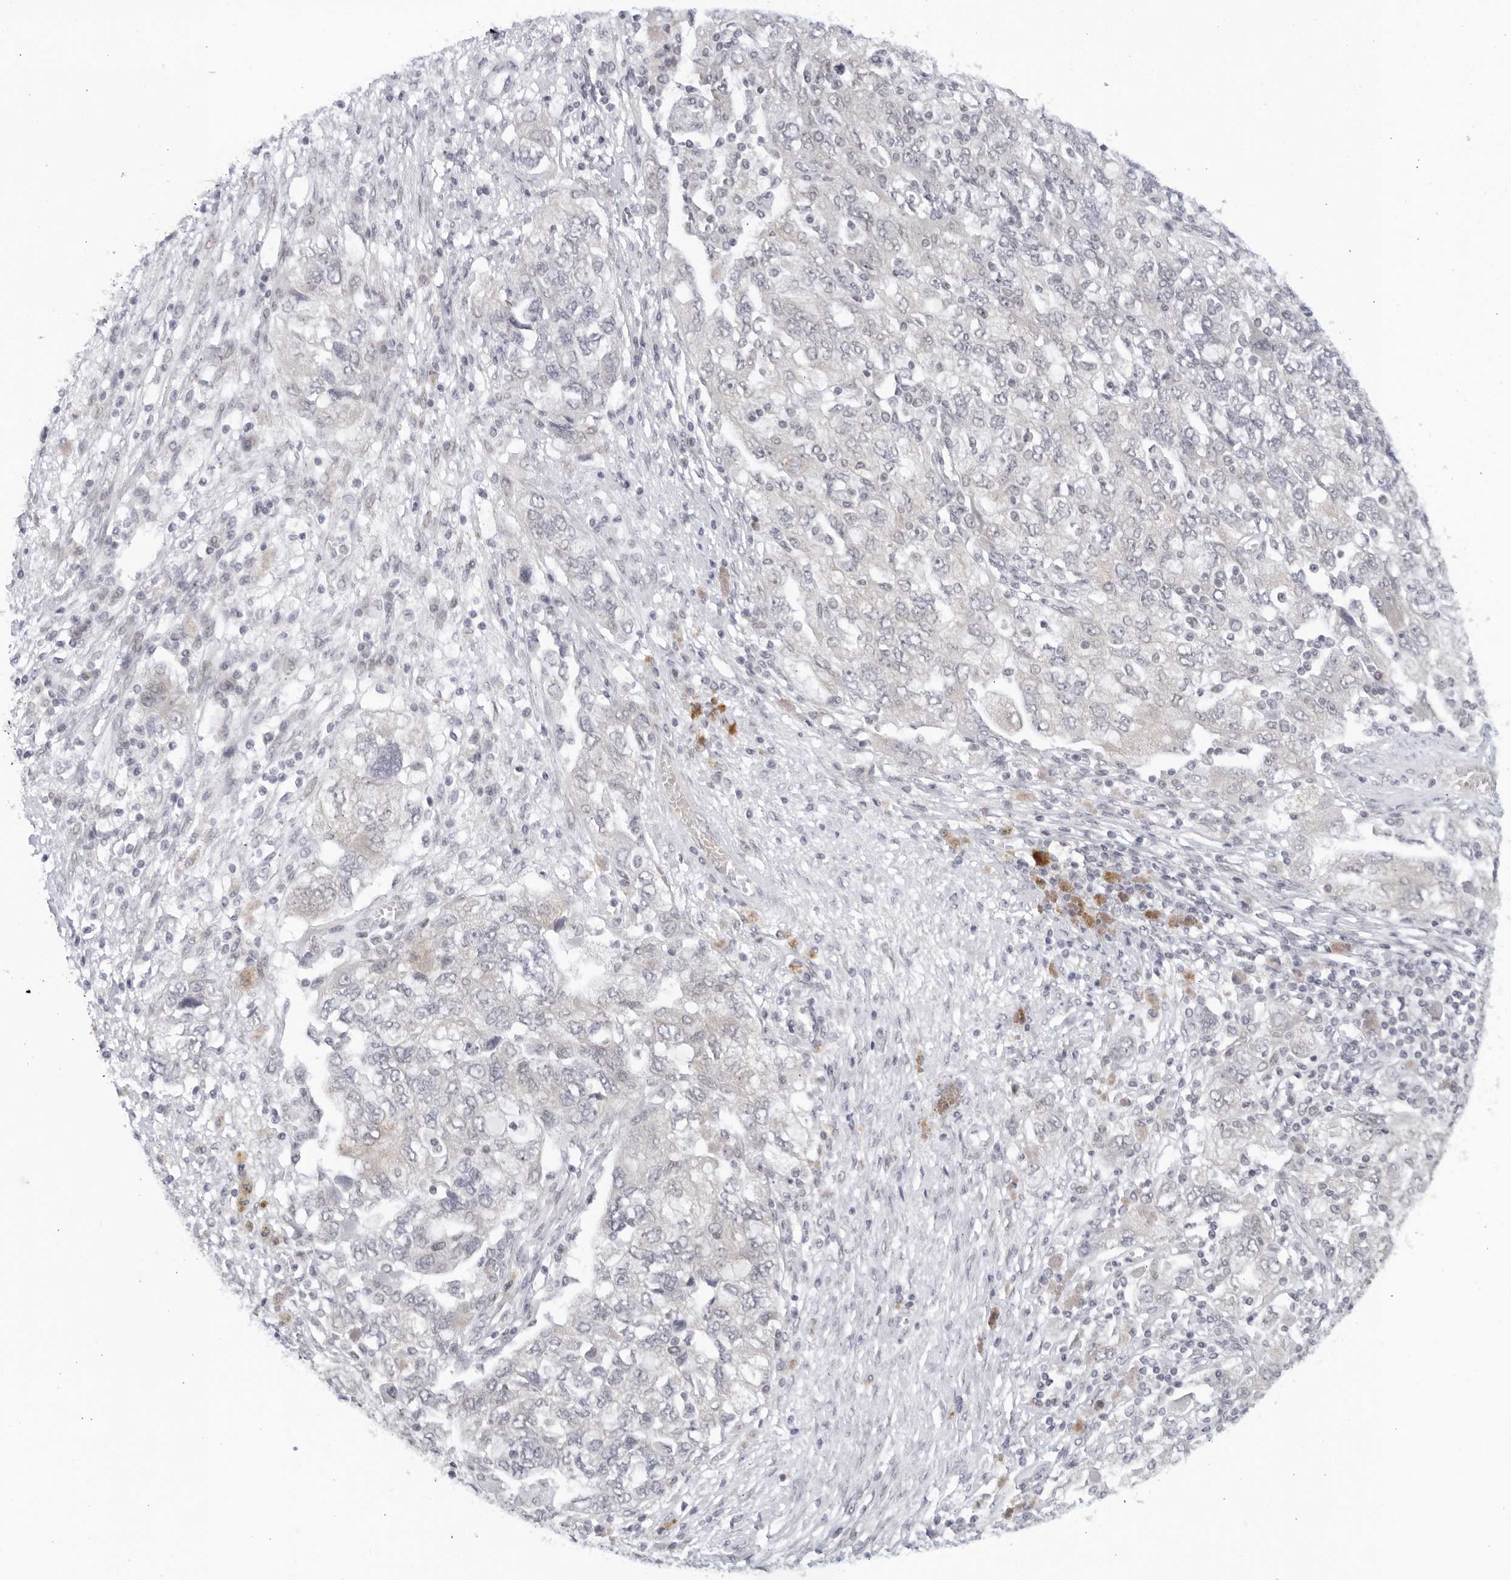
{"staining": {"intensity": "negative", "quantity": "none", "location": "none"}, "tissue": "ovarian cancer", "cell_type": "Tumor cells", "image_type": "cancer", "snomed": [{"axis": "morphology", "description": "Carcinoma, NOS"}, {"axis": "morphology", "description": "Cystadenocarcinoma, serous, NOS"}, {"axis": "topography", "description": "Ovary"}], "caption": "Tumor cells are negative for protein expression in human ovarian cancer. (Immunohistochemistry (ihc), brightfield microscopy, high magnification).", "gene": "WDTC1", "patient": {"sex": "female", "age": 69}}